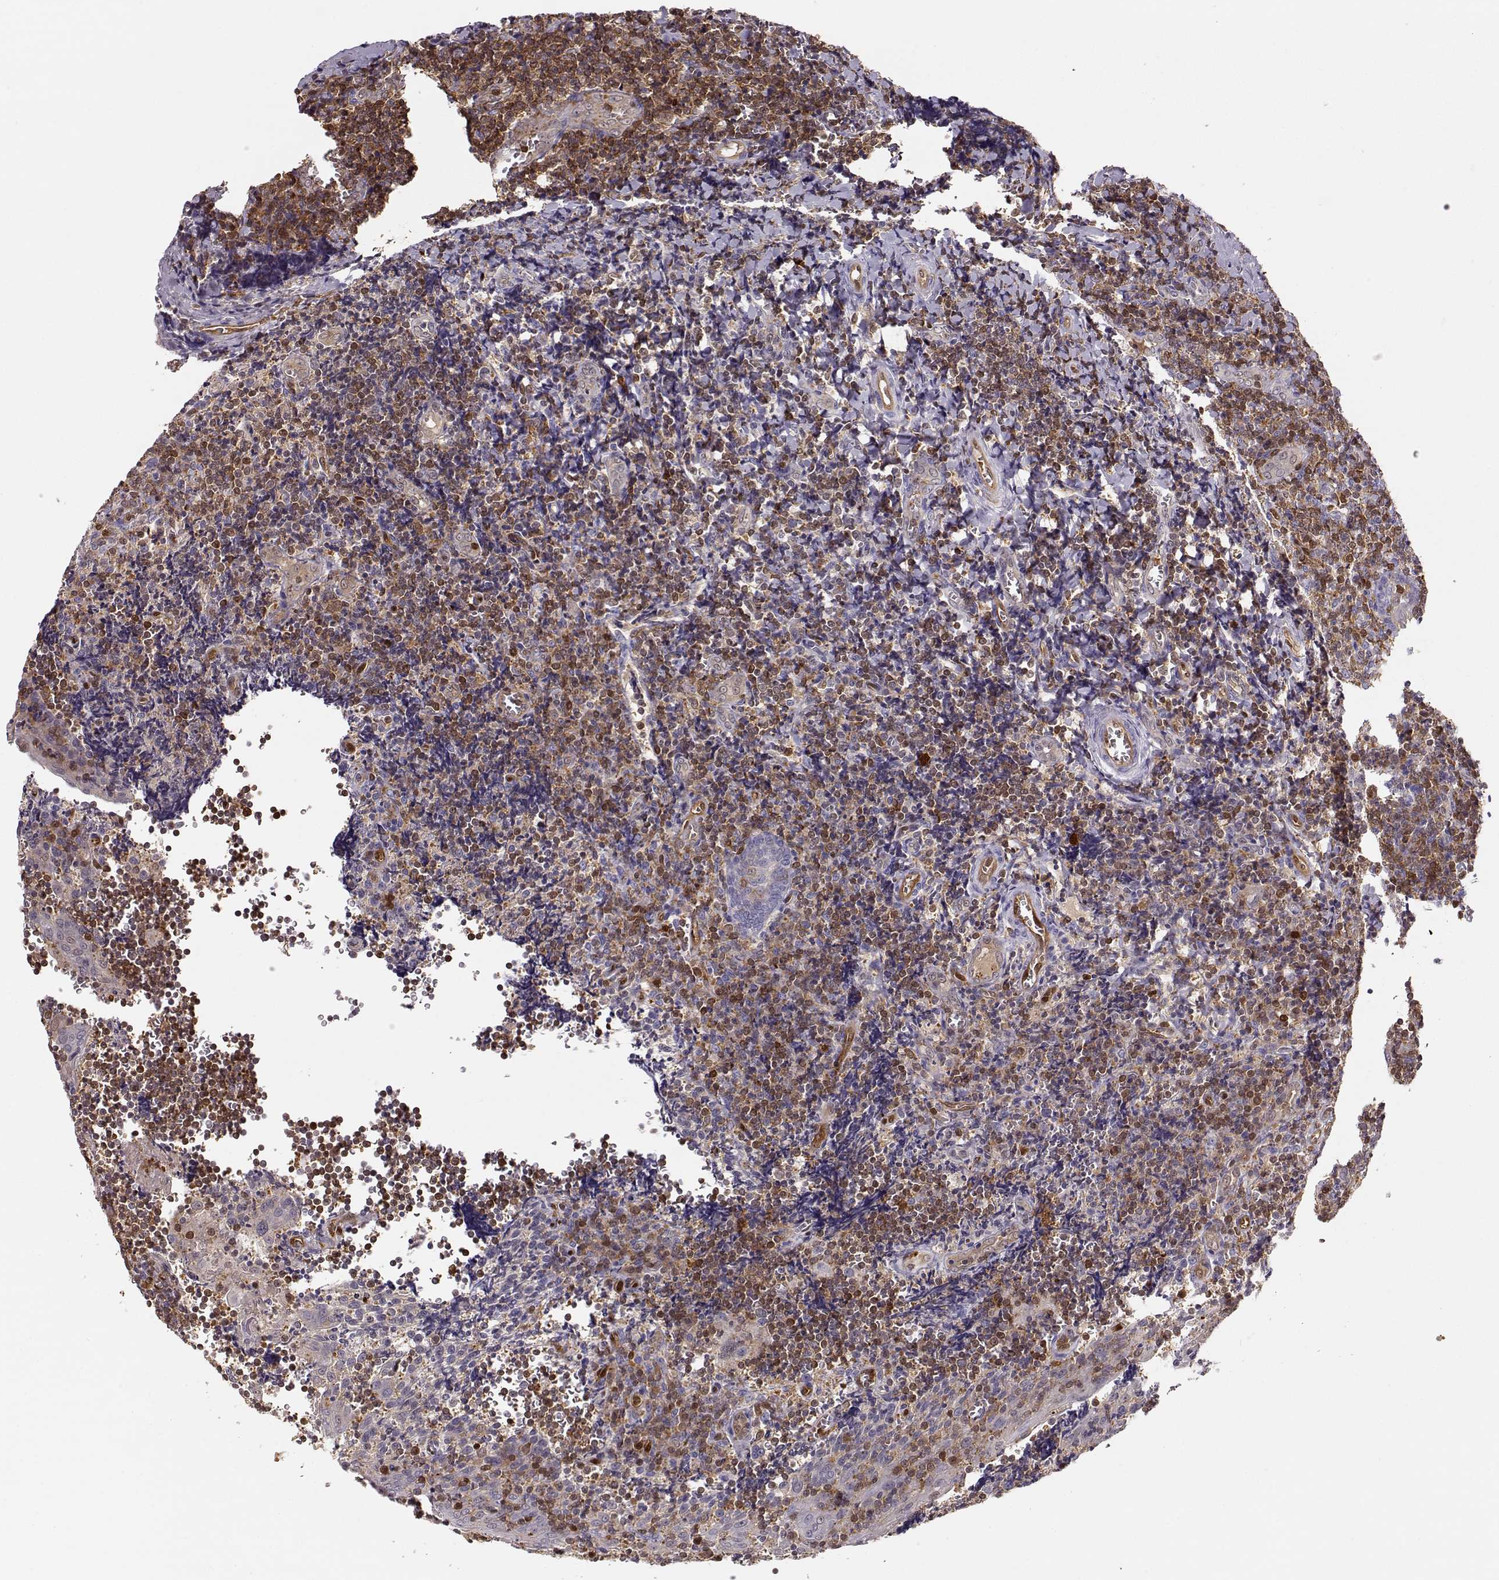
{"staining": {"intensity": "moderate", "quantity": "<25%", "location": "cytoplasmic/membranous"}, "tissue": "tonsil", "cell_type": "Germinal center cells", "image_type": "normal", "snomed": [{"axis": "morphology", "description": "Normal tissue, NOS"}, {"axis": "morphology", "description": "Inflammation, NOS"}, {"axis": "topography", "description": "Tonsil"}], "caption": "Immunohistochemical staining of unremarkable human tonsil demonstrates <25% levels of moderate cytoplasmic/membranous protein staining in about <25% of germinal center cells.", "gene": "PNP", "patient": {"sex": "female", "age": 31}}